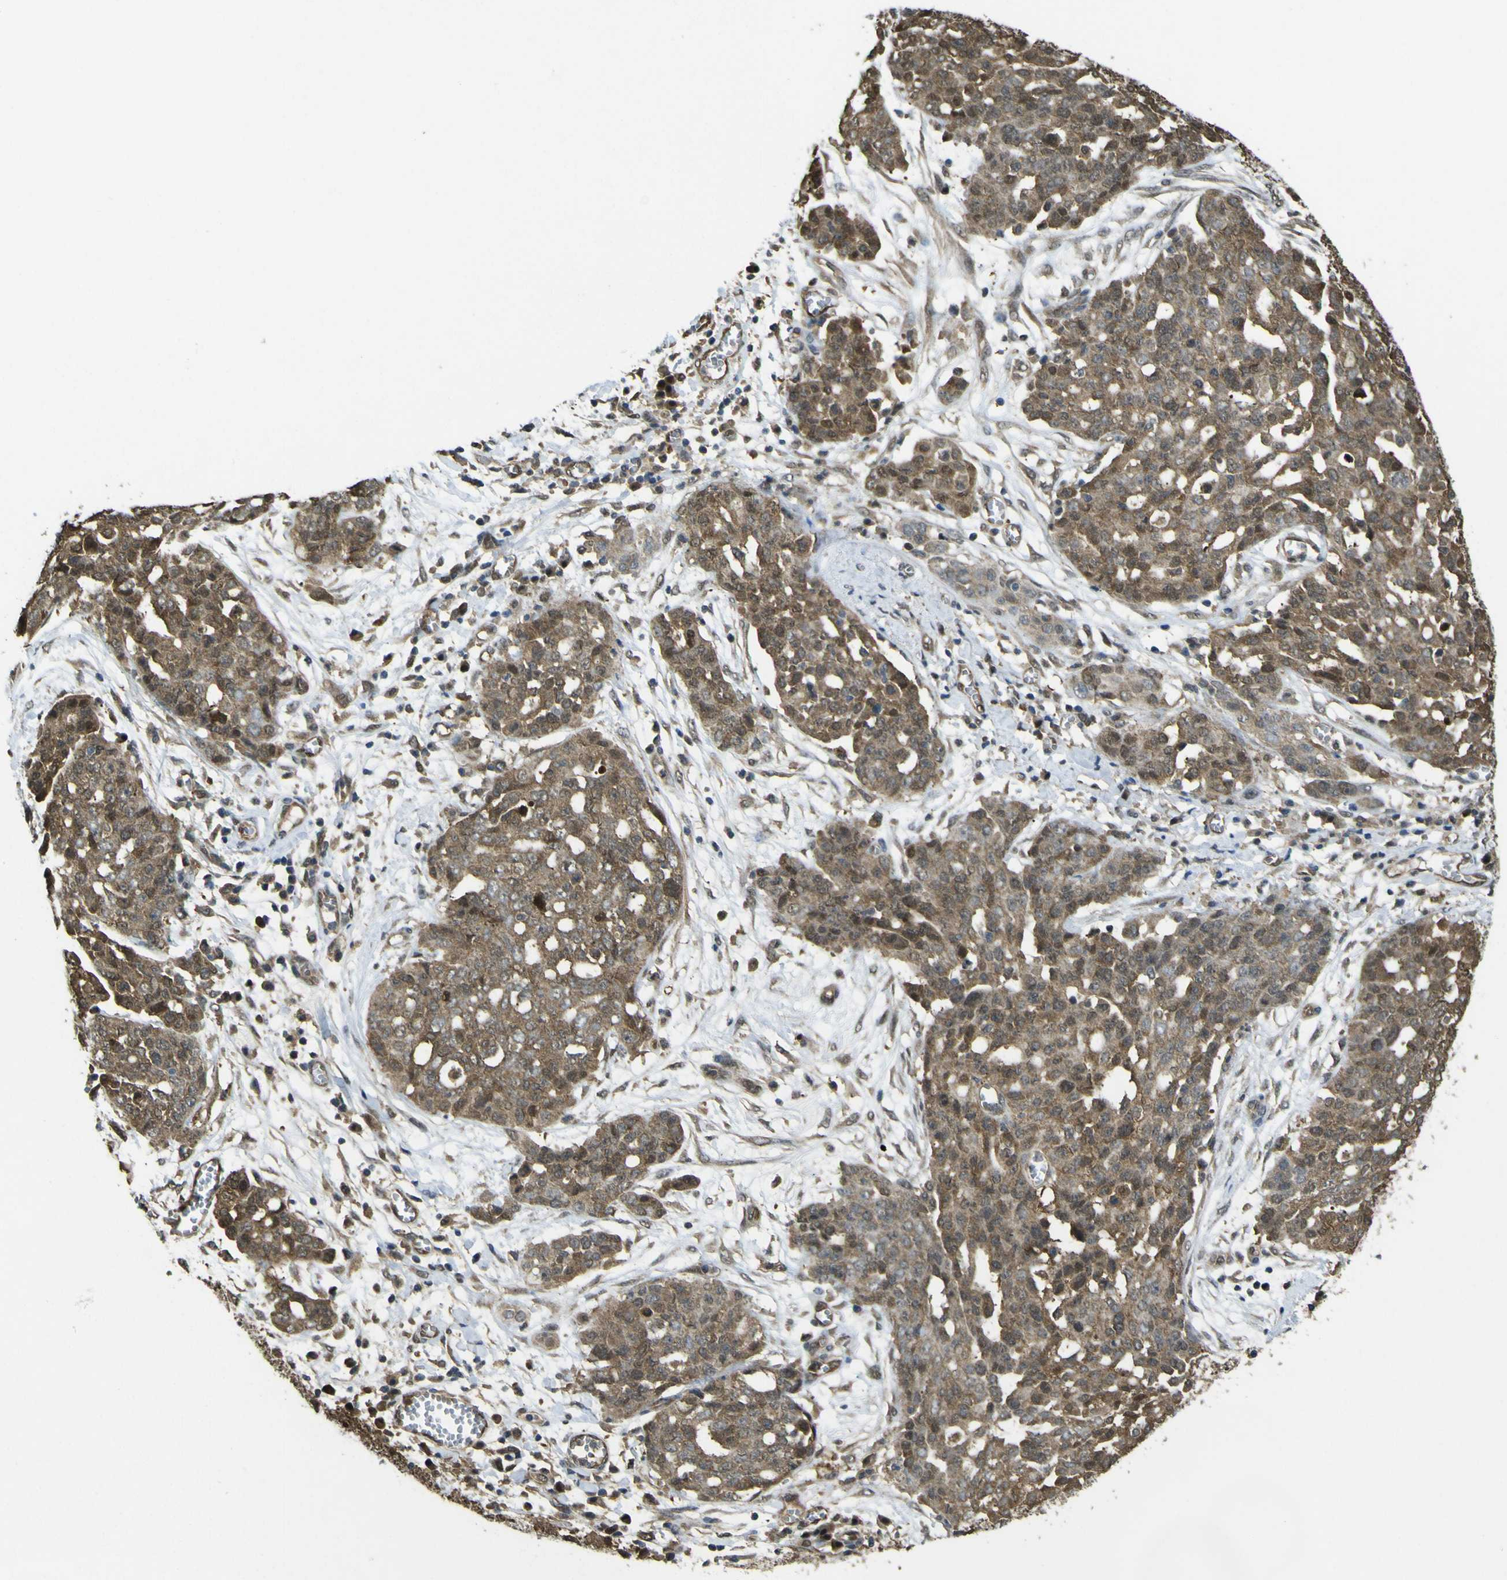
{"staining": {"intensity": "moderate", "quantity": ">75%", "location": "cytoplasmic/membranous"}, "tissue": "ovarian cancer", "cell_type": "Tumor cells", "image_type": "cancer", "snomed": [{"axis": "morphology", "description": "Cystadenocarcinoma, serous, NOS"}, {"axis": "topography", "description": "Soft tissue"}, {"axis": "topography", "description": "Ovary"}], "caption": "Serous cystadenocarcinoma (ovarian) stained for a protein (brown) shows moderate cytoplasmic/membranous positive expression in about >75% of tumor cells.", "gene": "YWHAG", "patient": {"sex": "female", "age": 57}}